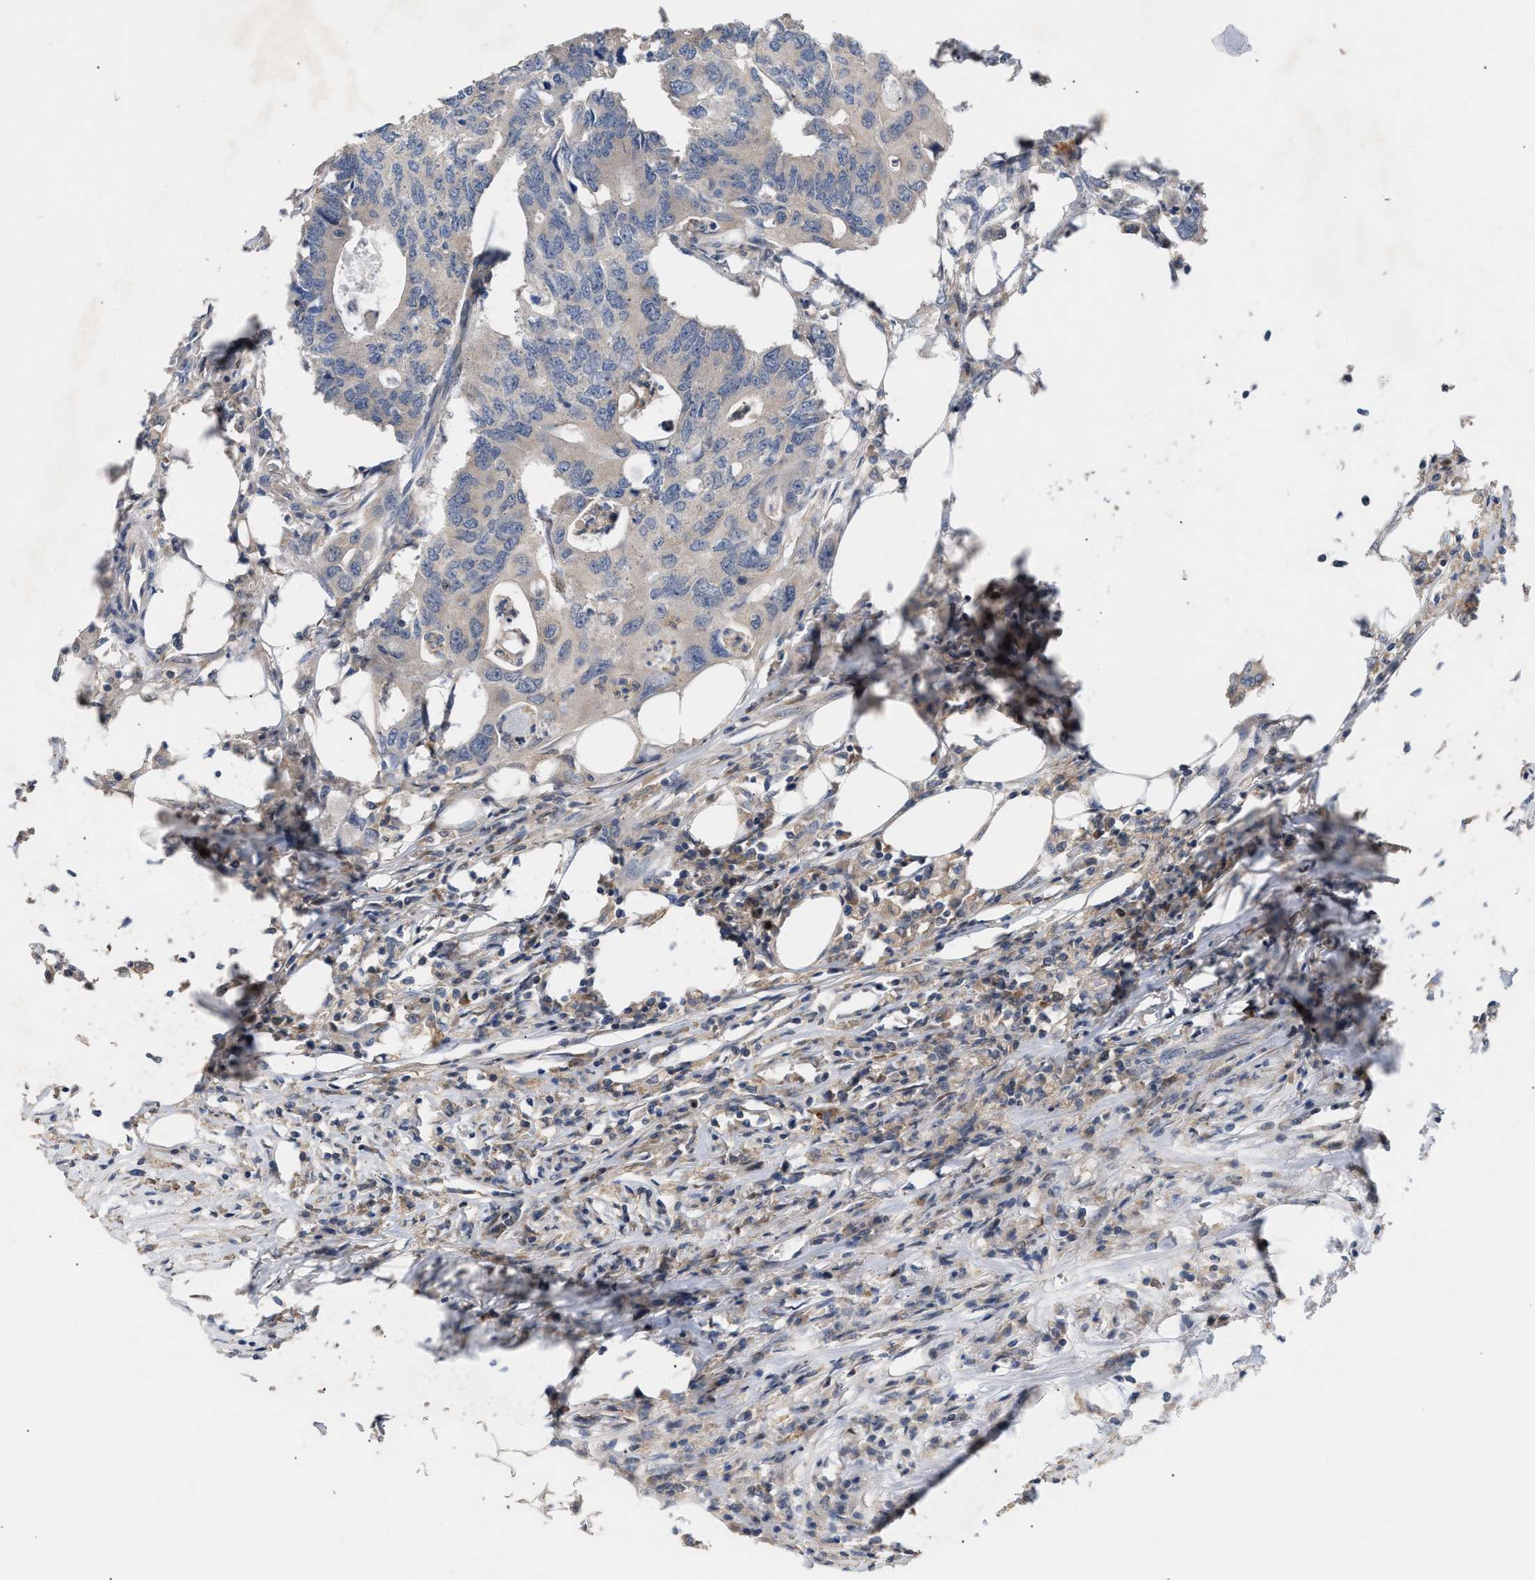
{"staining": {"intensity": "weak", "quantity": "<25%", "location": "cytoplasmic/membranous"}, "tissue": "colorectal cancer", "cell_type": "Tumor cells", "image_type": "cancer", "snomed": [{"axis": "morphology", "description": "Adenocarcinoma, NOS"}, {"axis": "topography", "description": "Colon"}], "caption": "Human colorectal cancer stained for a protein using immunohistochemistry (IHC) exhibits no positivity in tumor cells.", "gene": "DBNL", "patient": {"sex": "male", "age": 71}}